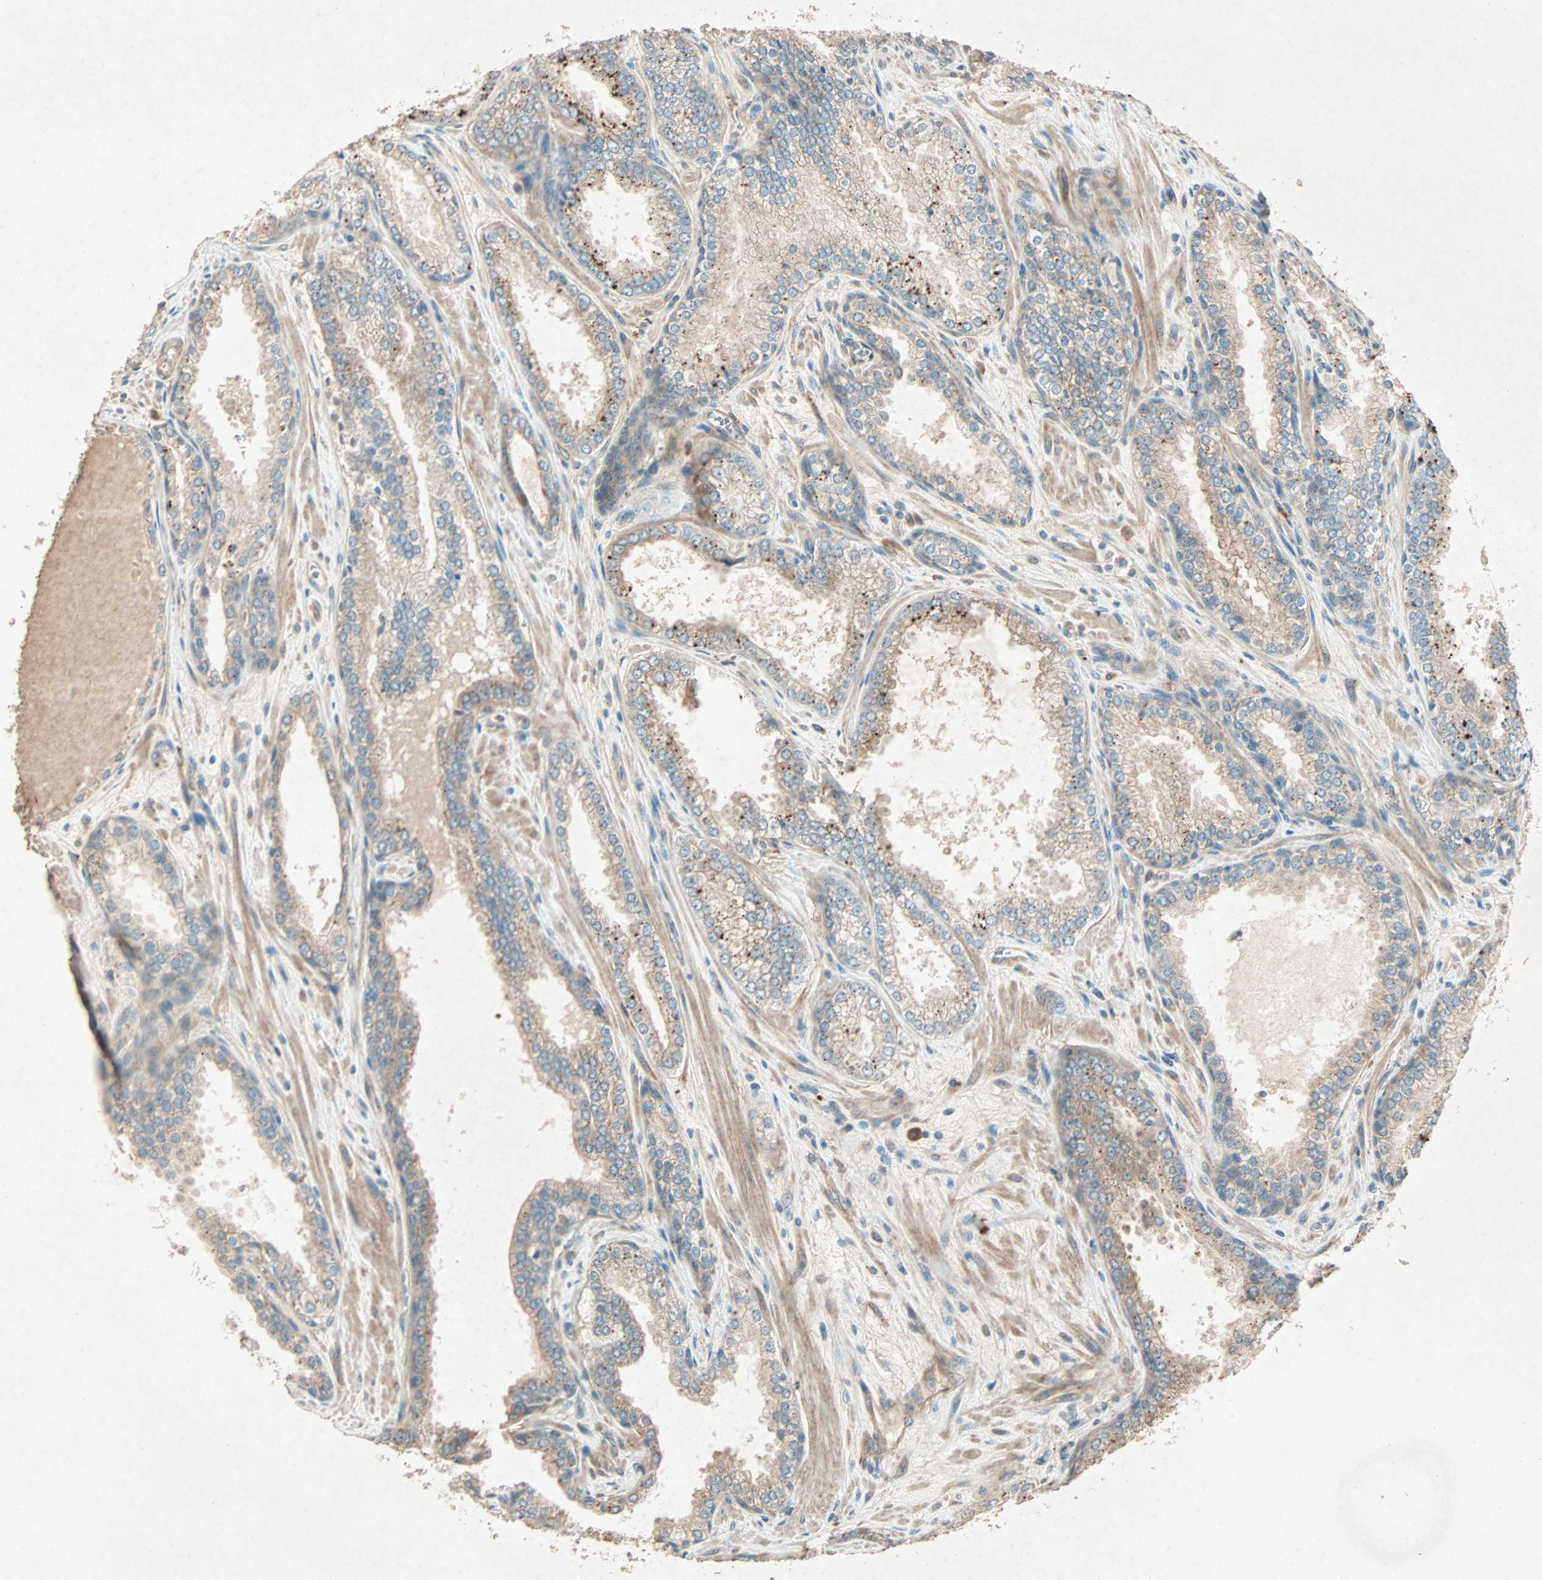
{"staining": {"intensity": "weak", "quantity": "25%-75%", "location": "cytoplasmic/membranous"}, "tissue": "prostate cancer", "cell_type": "Tumor cells", "image_type": "cancer", "snomed": [{"axis": "morphology", "description": "Adenocarcinoma, Low grade"}, {"axis": "topography", "description": "Prostate"}], "caption": "Protein analysis of adenocarcinoma (low-grade) (prostate) tissue exhibits weak cytoplasmic/membranous staining in about 25%-75% of tumor cells.", "gene": "SDSL", "patient": {"sex": "male", "age": 60}}